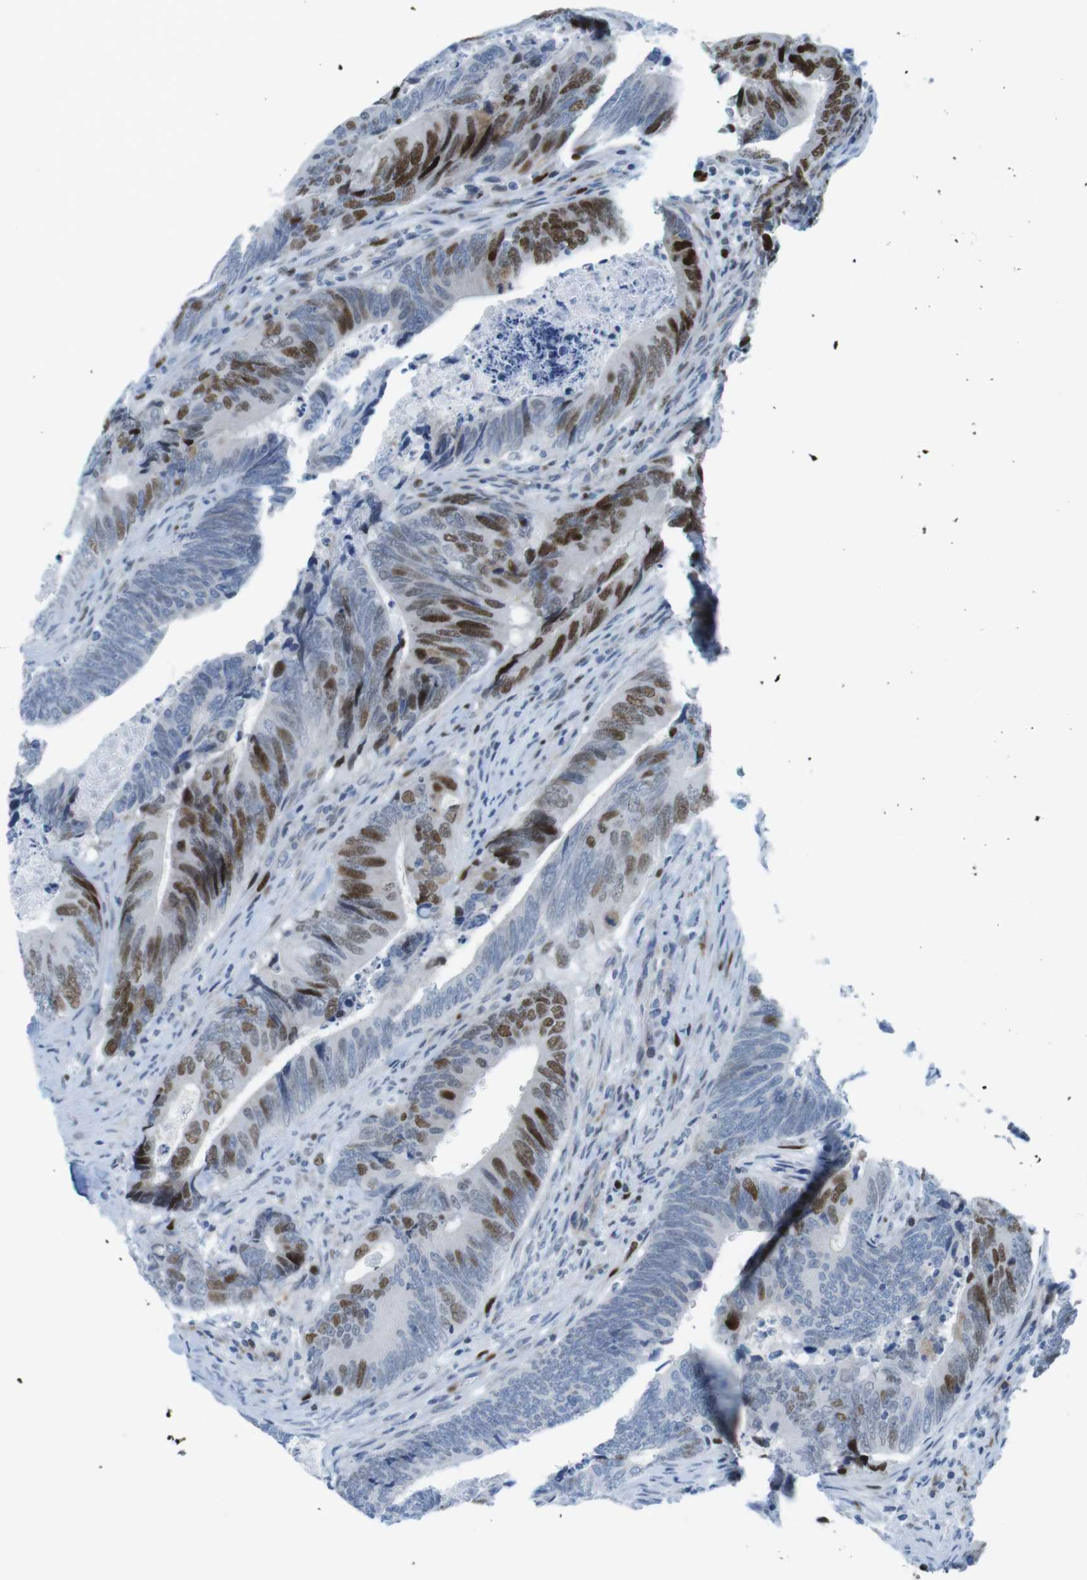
{"staining": {"intensity": "moderate", "quantity": "25%-75%", "location": "nuclear"}, "tissue": "colorectal cancer", "cell_type": "Tumor cells", "image_type": "cancer", "snomed": [{"axis": "morphology", "description": "Normal tissue, NOS"}, {"axis": "morphology", "description": "Adenocarcinoma, NOS"}, {"axis": "topography", "description": "Colon"}], "caption": "Human colorectal adenocarcinoma stained with a protein marker displays moderate staining in tumor cells.", "gene": "CHAF1A", "patient": {"sex": "male", "age": 56}}